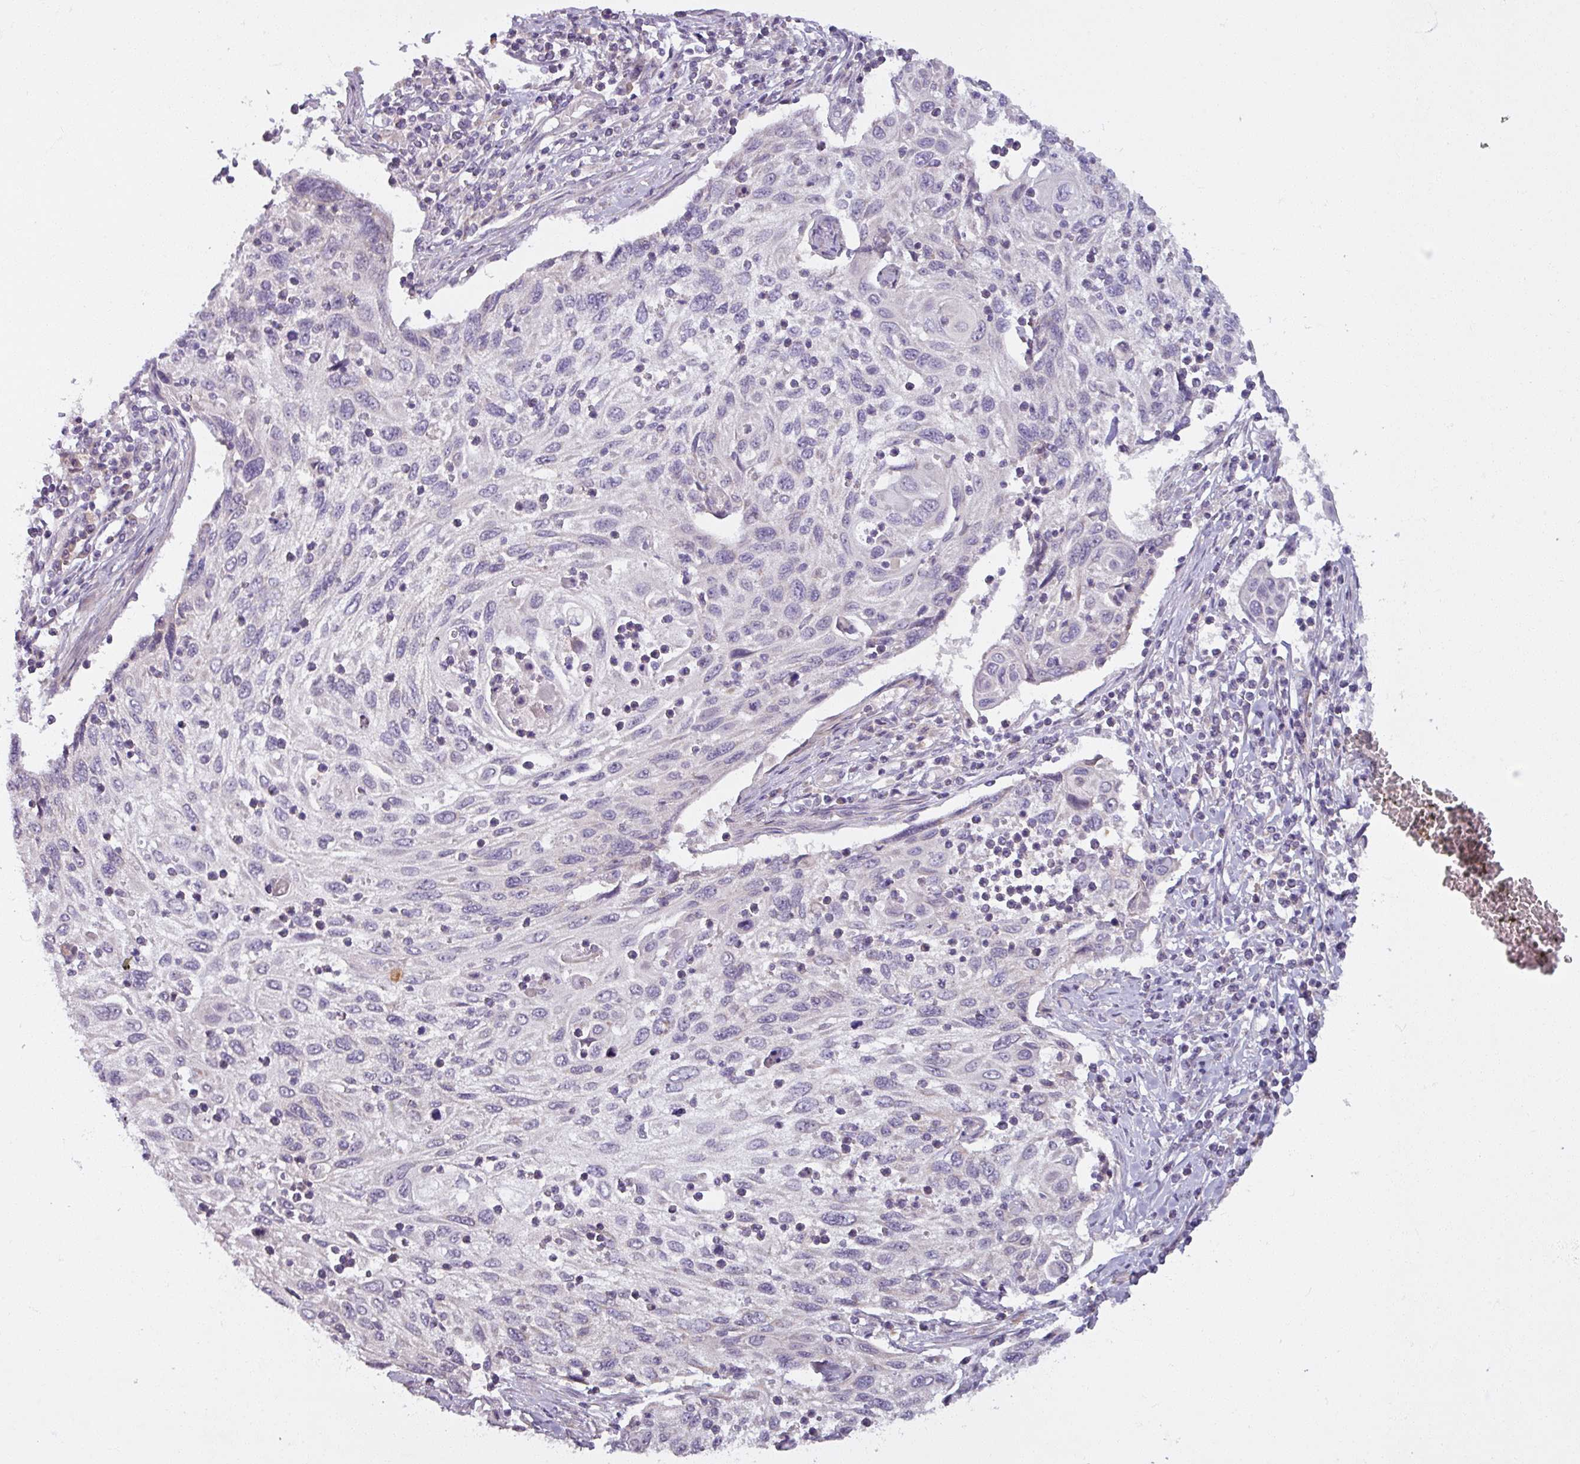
{"staining": {"intensity": "negative", "quantity": "none", "location": "none"}, "tissue": "cervical cancer", "cell_type": "Tumor cells", "image_type": "cancer", "snomed": [{"axis": "morphology", "description": "Squamous cell carcinoma, NOS"}, {"axis": "topography", "description": "Cervix"}], "caption": "The photomicrograph reveals no significant expression in tumor cells of squamous cell carcinoma (cervical).", "gene": "OGFOD3", "patient": {"sex": "female", "age": 70}}